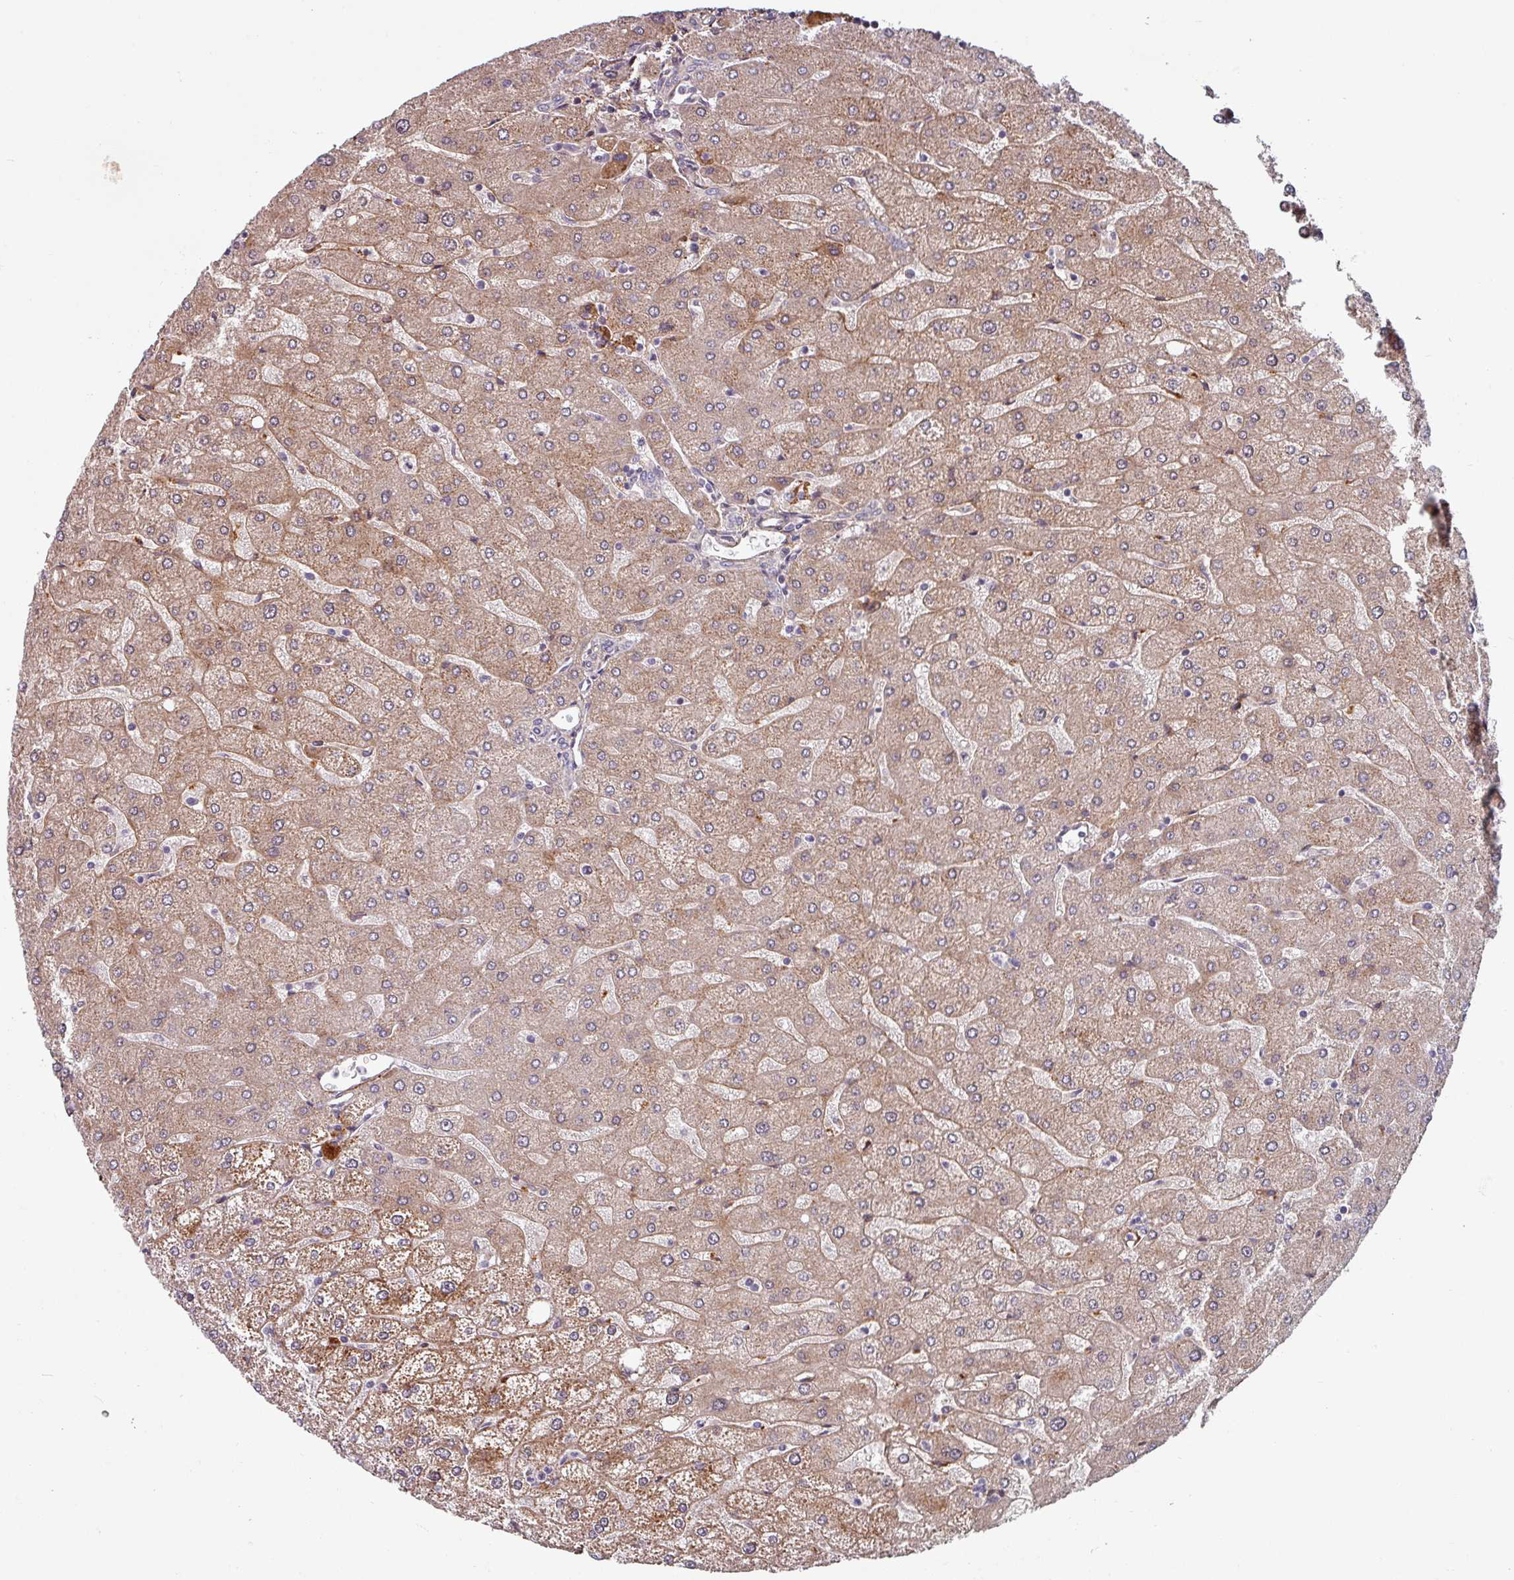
{"staining": {"intensity": "negative", "quantity": "none", "location": "none"}, "tissue": "liver", "cell_type": "Cholangiocytes", "image_type": "normal", "snomed": [{"axis": "morphology", "description": "Normal tissue, NOS"}, {"axis": "topography", "description": "Liver"}], "caption": "High power microscopy photomicrograph of an immunohistochemistry histopathology image of benign liver, revealing no significant positivity in cholangiocytes.", "gene": "CYB5RL", "patient": {"sex": "male", "age": 67}}